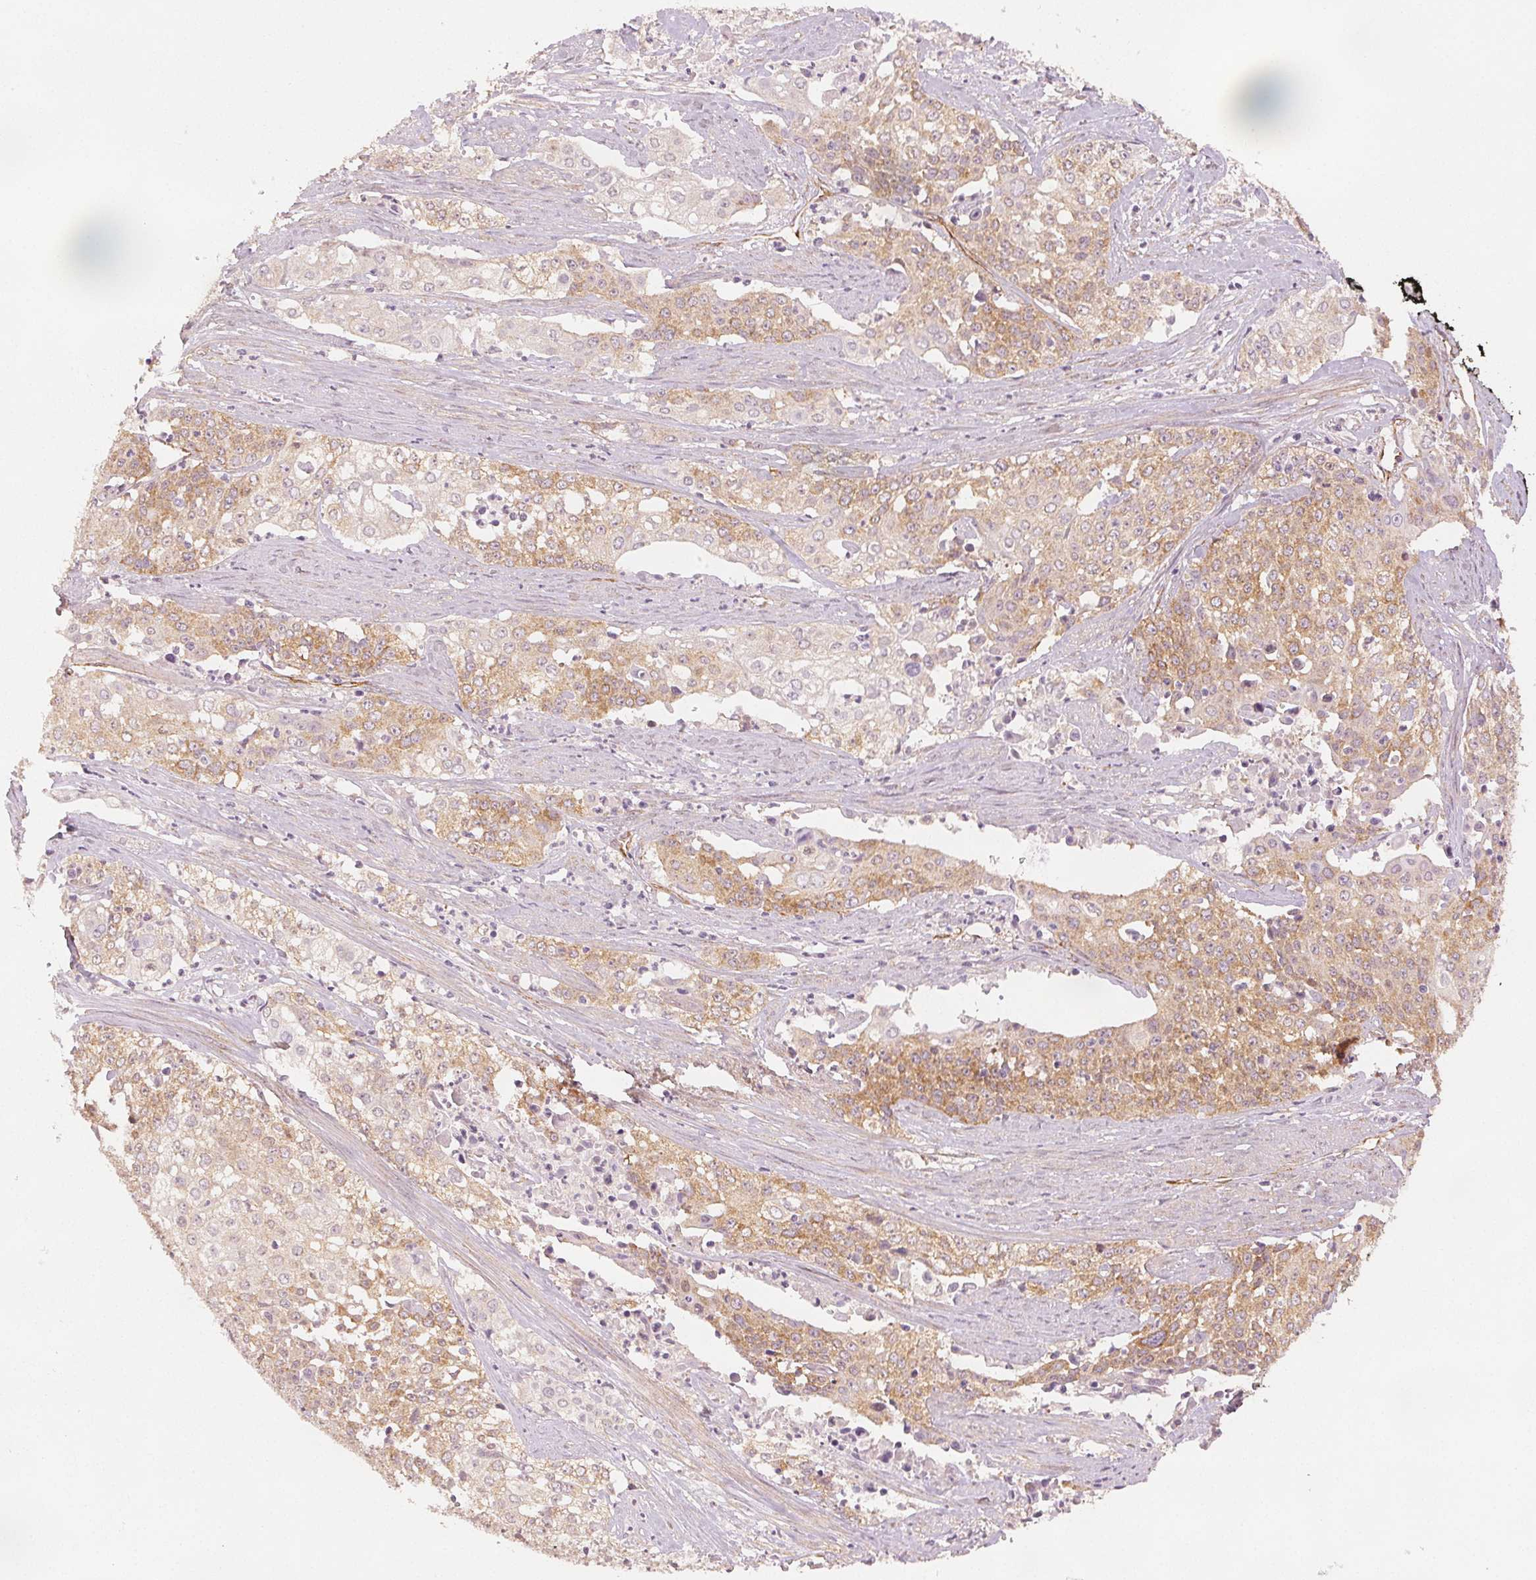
{"staining": {"intensity": "moderate", "quantity": "25%-75%", "location": "cytoplasmic/membranous"}, "tissue": "cervical cancer", "cell_type": "Tumor cells", "image_type": "cancer", "snomed": [{"axis": "morphology", "description": "Squamous cell carcinoma, NOS"}, {"axis": "topography", "description": "Cervix"}], "caption": "Approximately 25%-75% of tumor cells in cervical cancer display moderate cytoplasmic/membranous protein staining as visualized by brown immunohistochemical staining.", "gene": "DIAPH2", "patient": {"sex": "female", "age": 39}}